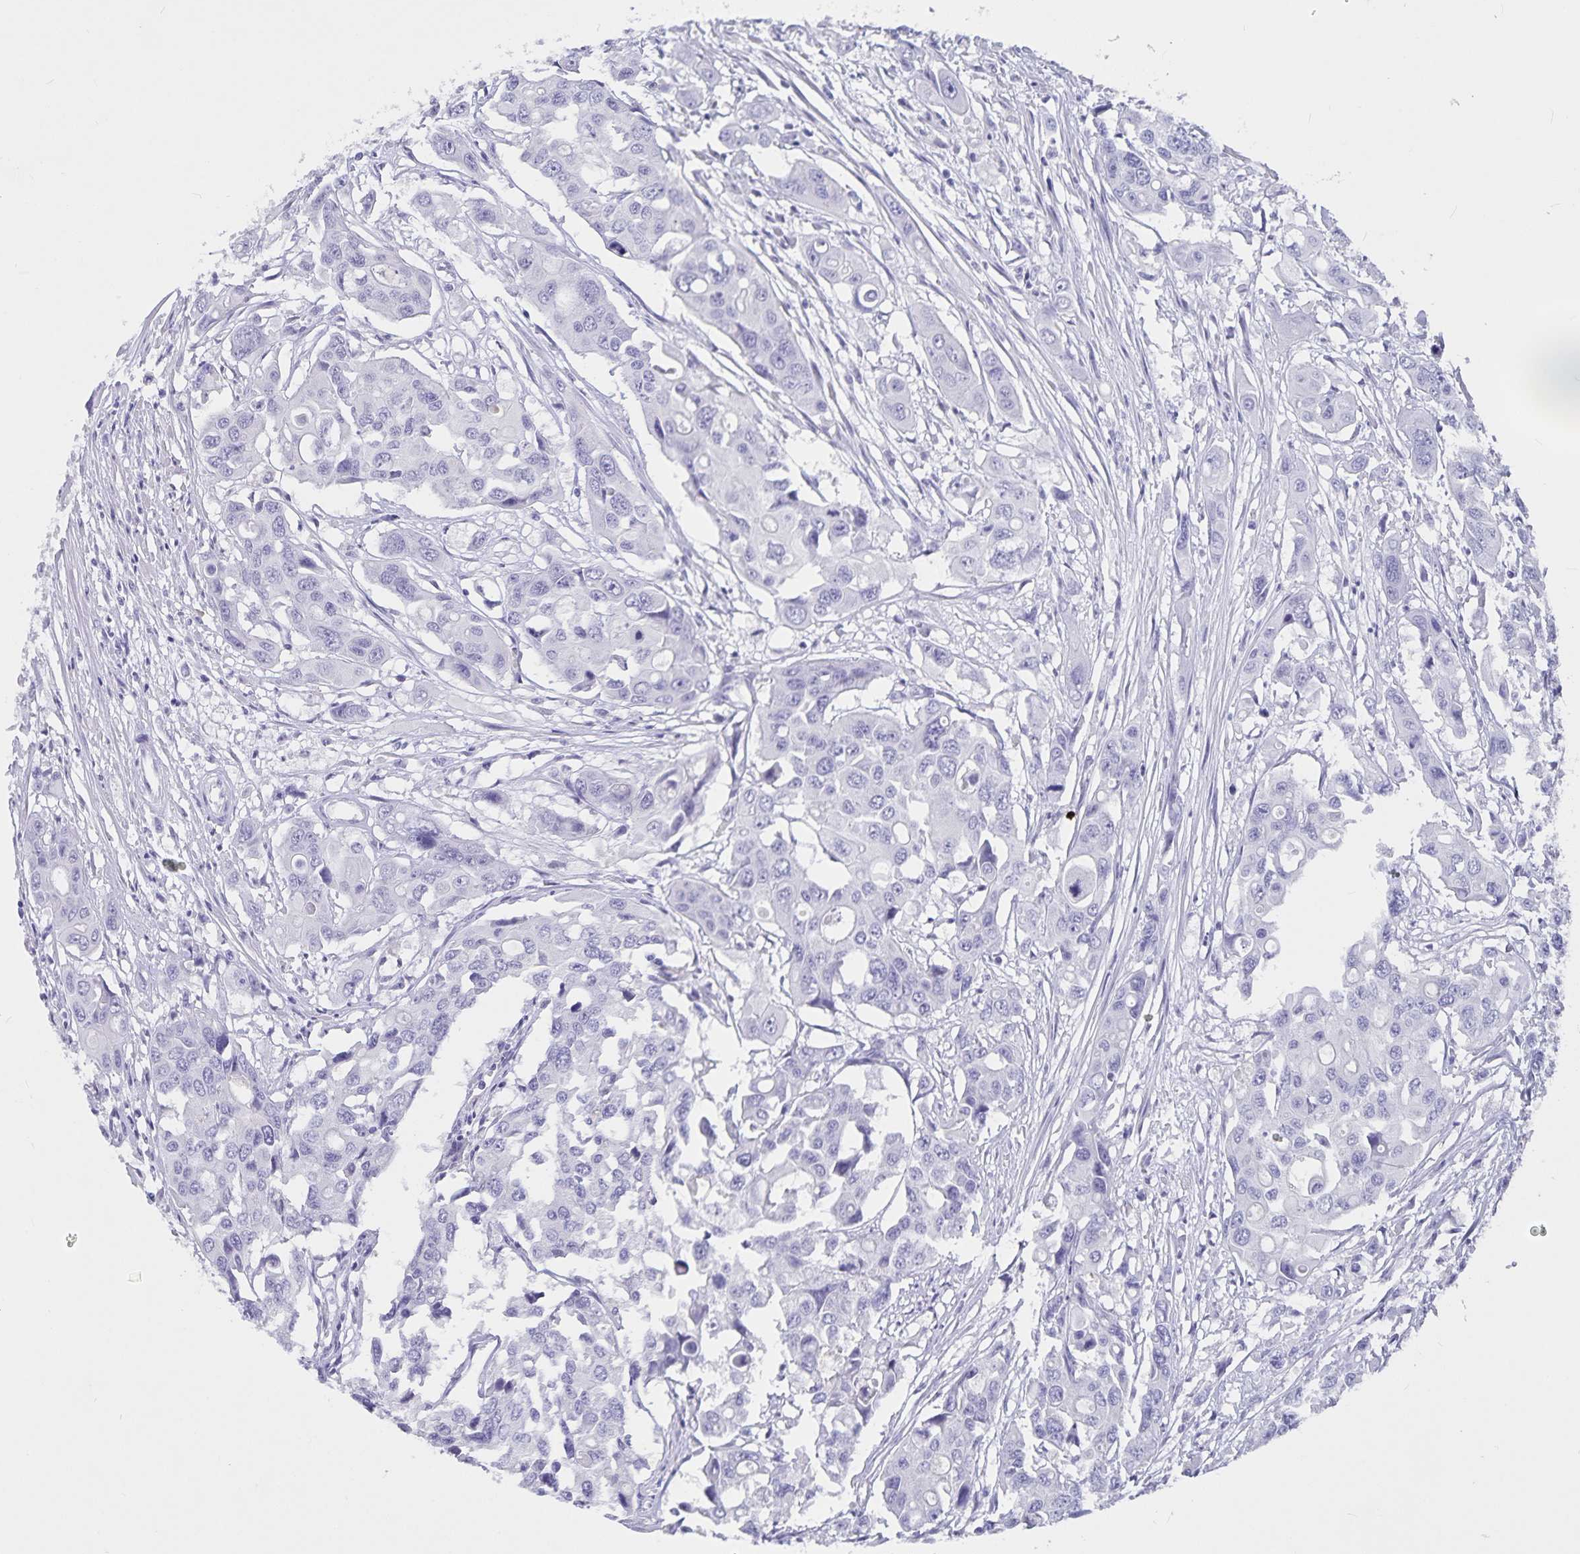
{"staining": {"intensity": "negative", "quantity": "none", "location": "none"}, "tissue": "colorectal cancer", "cell_type": "Tumor cells", "image_type": "cancer", "snomed": [{"axis": "morphology", "description": "Adenocarcinoma, NOS"}, {"axis": "topography", "description": "Colon"}], "caption": "Tumor cells show no significant staining in colorectal cancer (adenocarcinoma).", "gene": "PLAC1", "patient": {"sex": "male", "age": 77}}